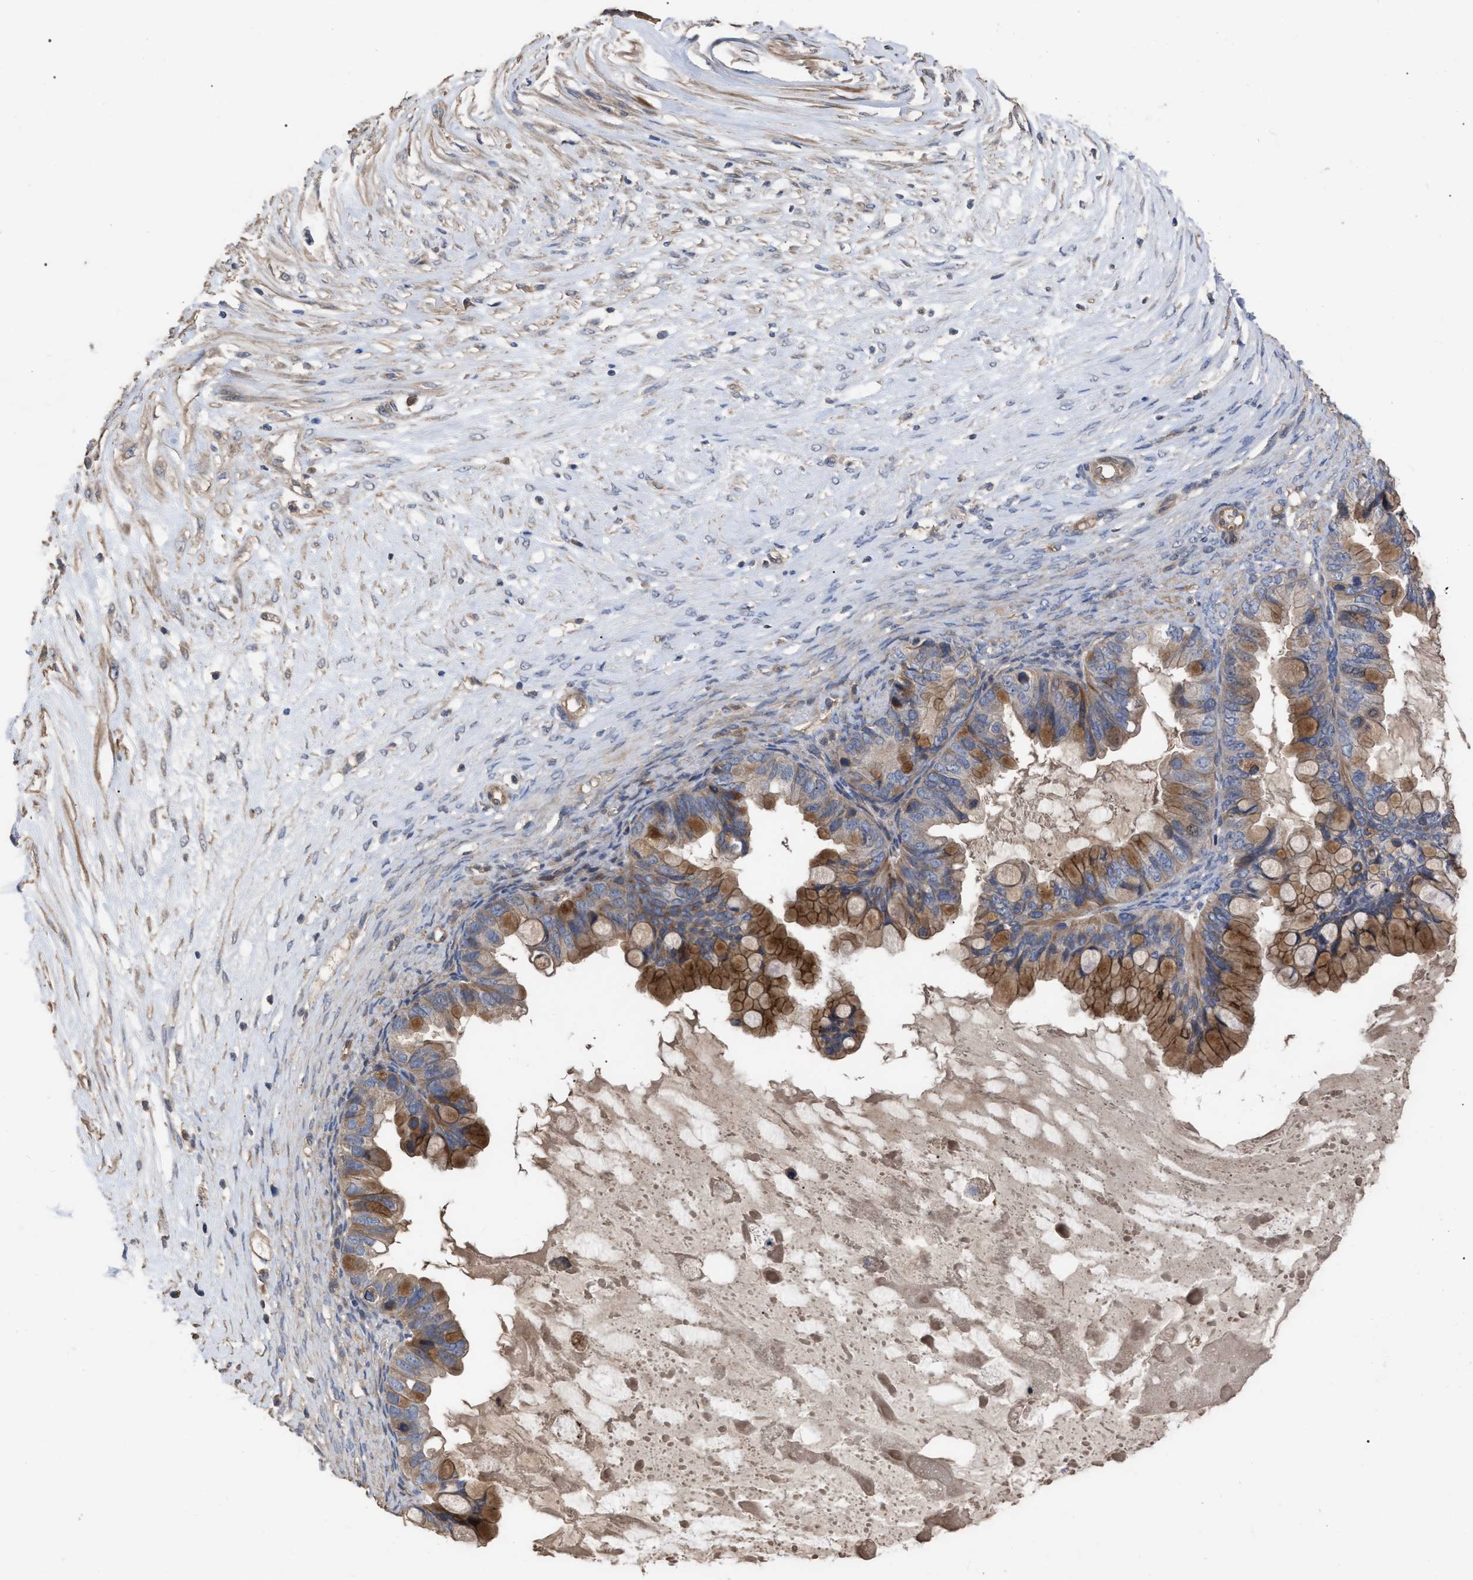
{"staining": {"intensity": "moderate", "quantity": ">75%", "location": "cytoplasmic/membranous"}, "tissue": "ovarian cancer", "cell_type": "Tumor cells", "image_type": "cancer", "snomed": [{"axis": "morphology", "description": "Cystadenocarcinoma, mucinous, NOS"}, {"axis": "topography", "description": "Ovary"}], "caption": "A medium amount of moderate cytoplasmic/membranous positivity is present in approximately >75% of tumor cells in ovarian cancer (mucinous cystadenocarcinoma) tissue.", "gene": "BTN2A1", "patient": {"sex": "female", "age": 80}}